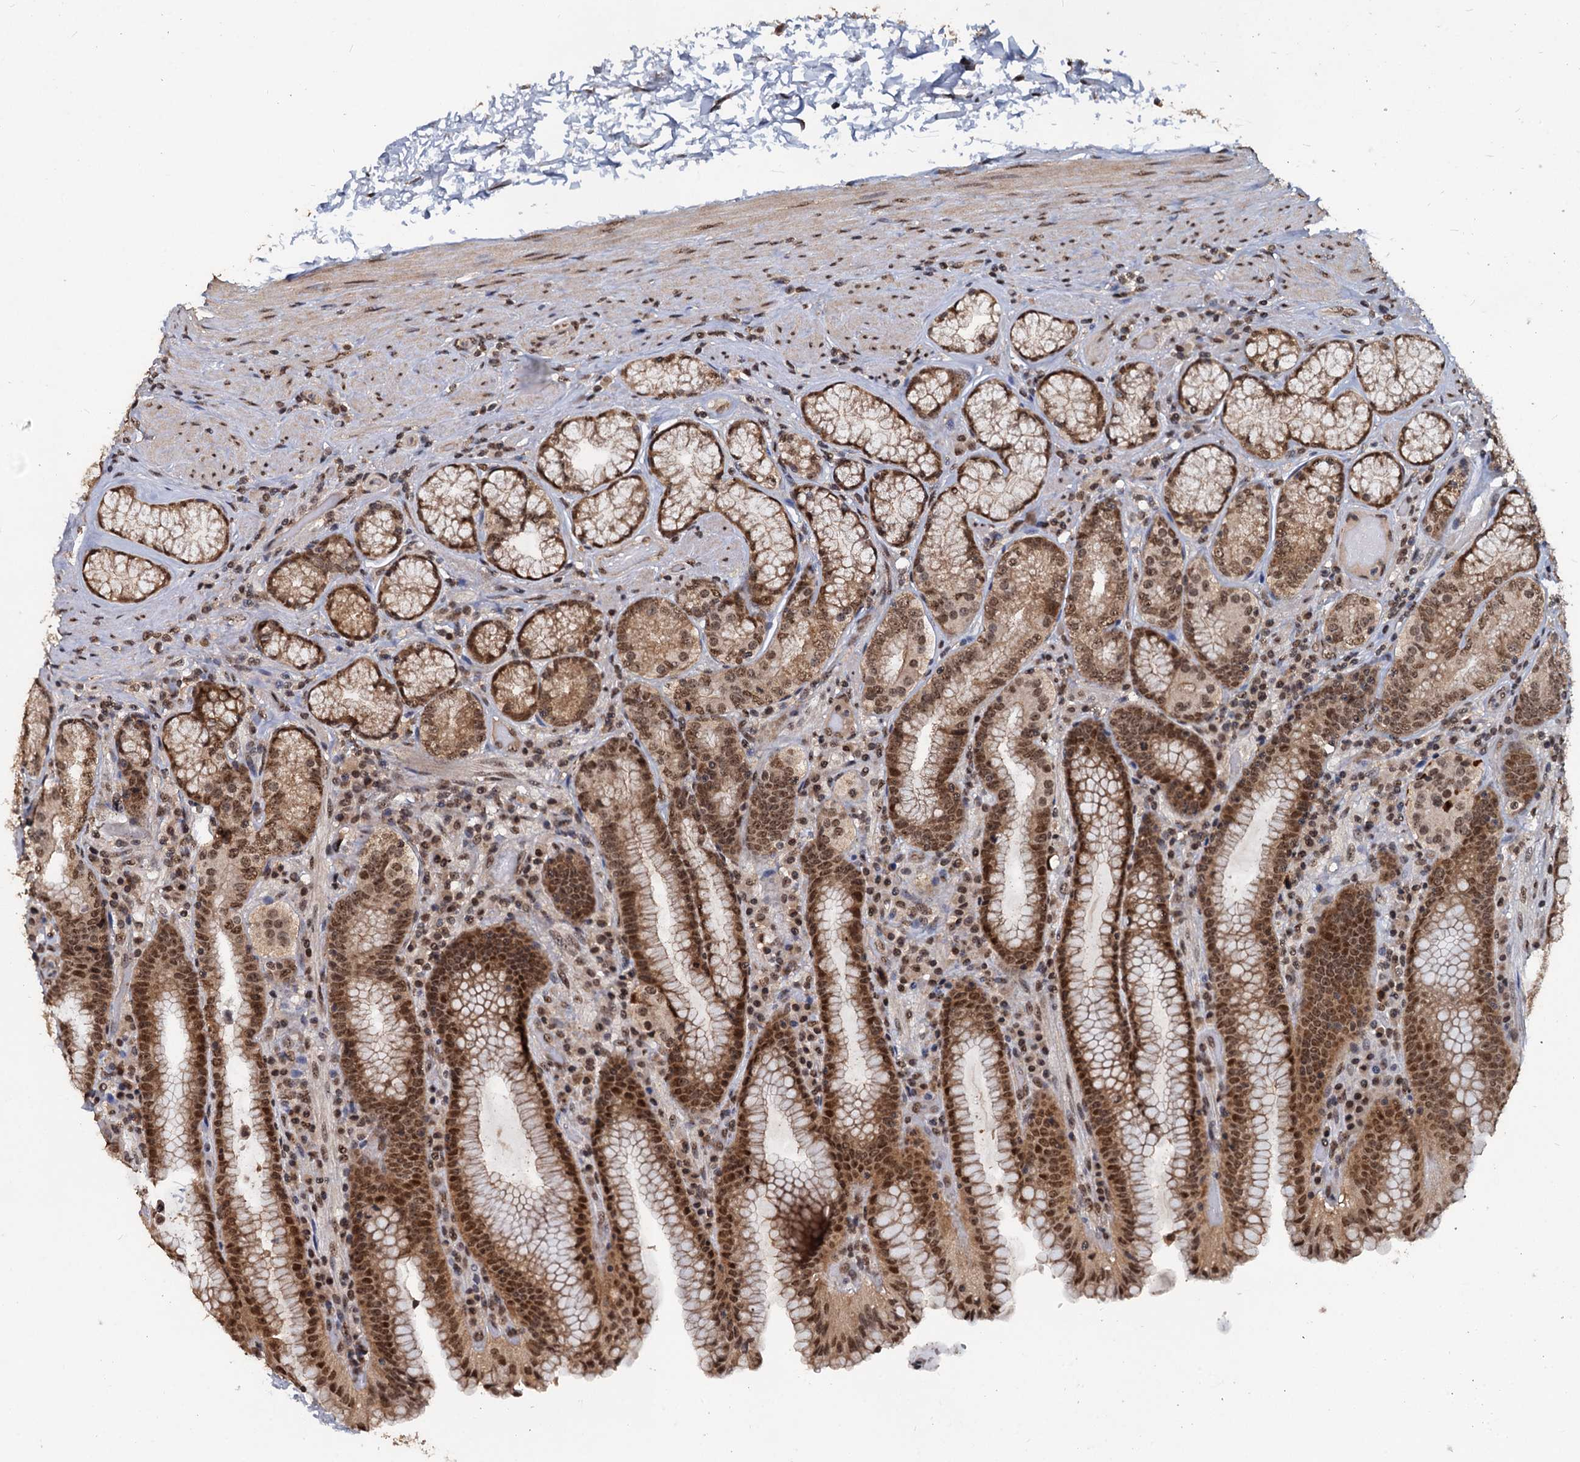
{"staining": {"intensity": "moderate", "quantity": ">75%", "location": "cytoplasmic/membranous,nuclear"}, "tissue": "stomach", "cell_type": "Glandular cells", "image_type": "normal", "snomed": [{"axis": "morphology", "description": "Normal tissue, NOS"}, {"axis": "topography", "description": "Stomach, upper"}, {"axis": "topography", "description": "Stomach, lower"}], "caption": "Stomach stained for a protein shows moderate cytoplasmic/membranous,nuclear positivity in glandular cells. (DAB = brown stain, brightfield microscopy at high magnification).", "gene": "FAM216B", "patient": {"sex": "female", "age": 76}}